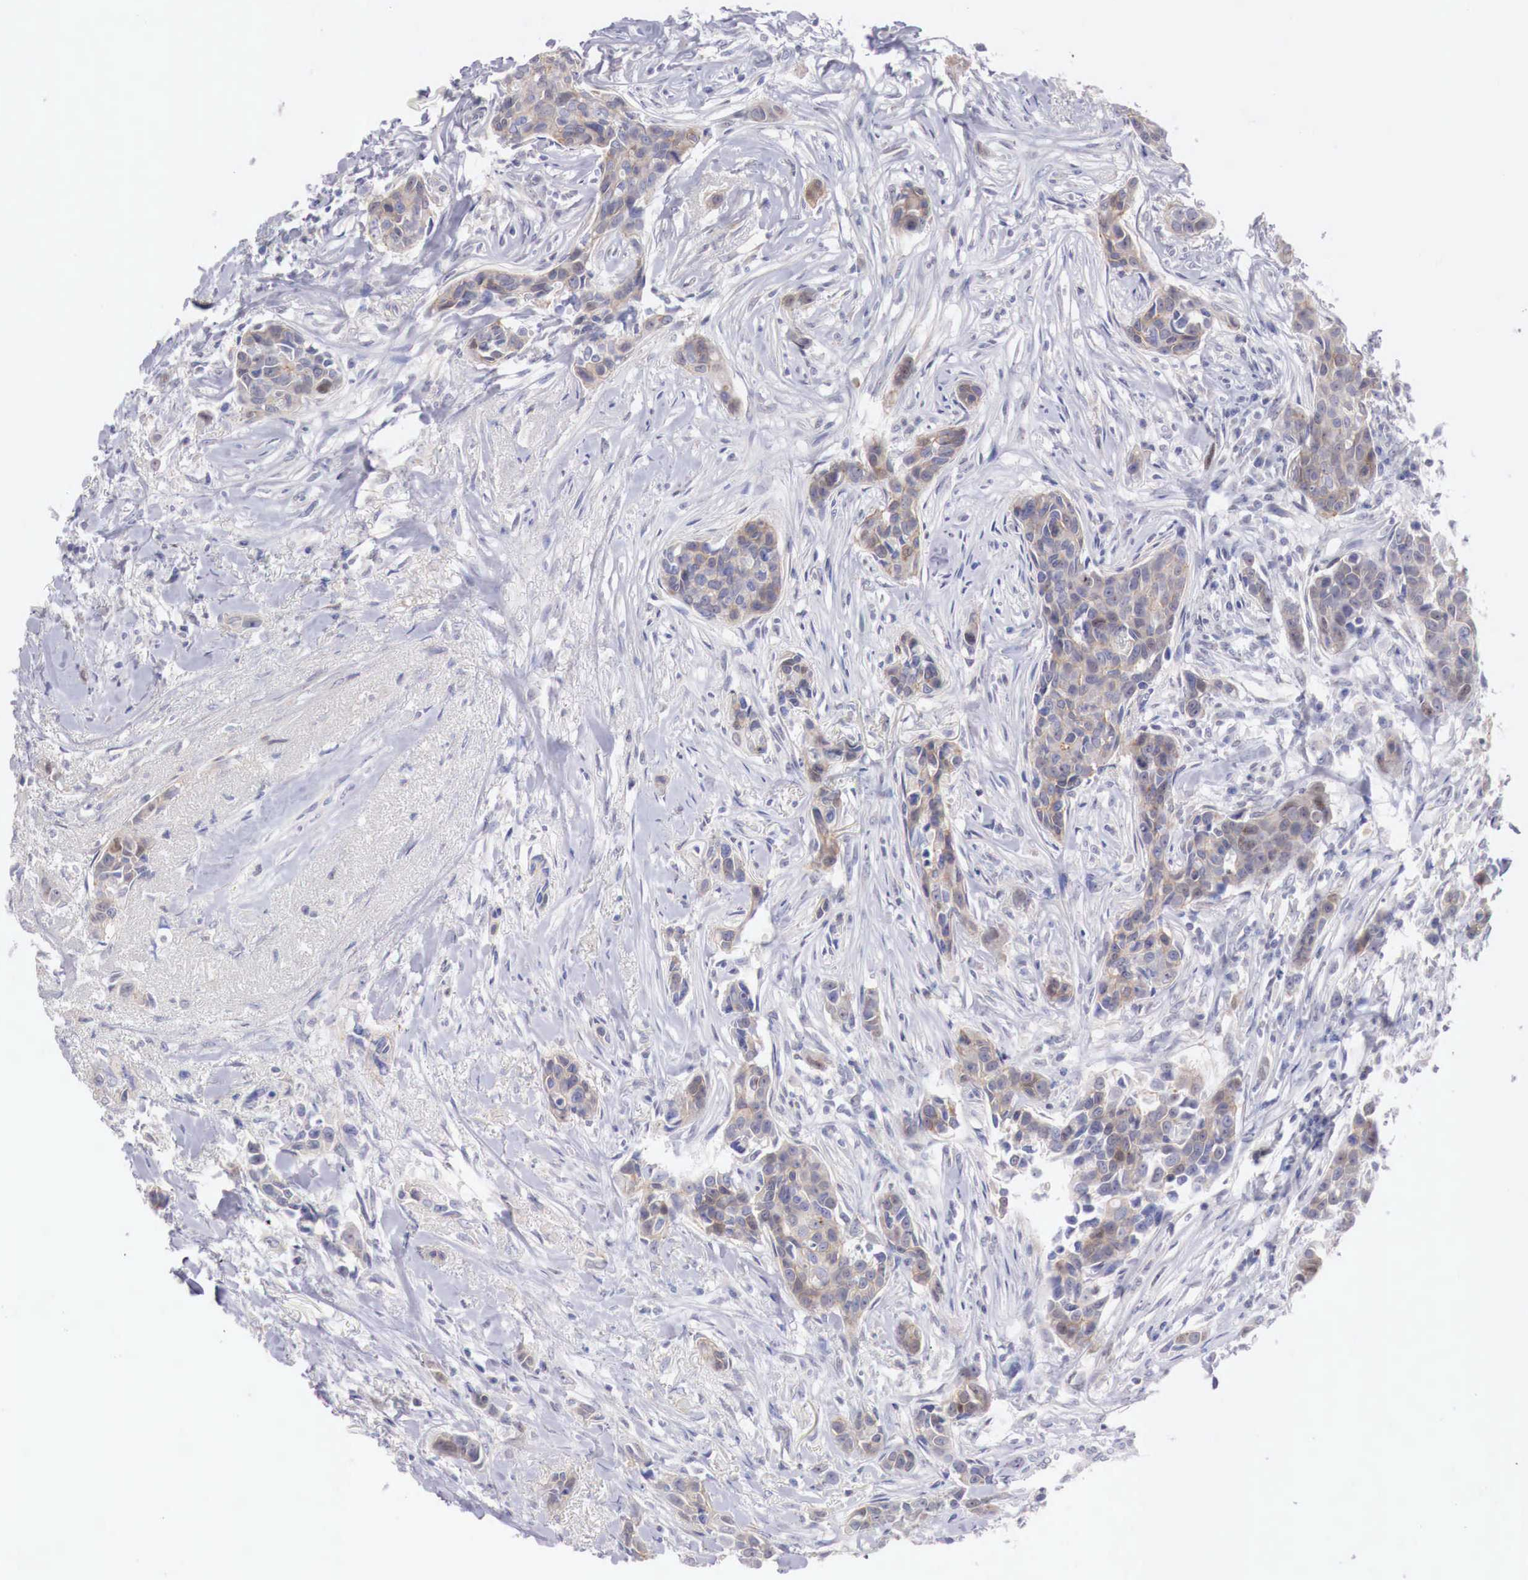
{"staining": {"intensity": "negative", "quantity": "none", "location": "none"}, "tissue": "breast cancer", "cell_type": "Tumor cells", "image_type": "cancer", "snomed": [{"axis": "morphology", "description": "Duct carcinoma"}, {"axis": "topography", "description": "Breast"}], "caption": "The photomicrograph displays no staining of tumor cells in breast cancer (infiltrating ductal carcinoma).", "gene": "TRIM13", "patient": {"sex": "female", "age": 91}}